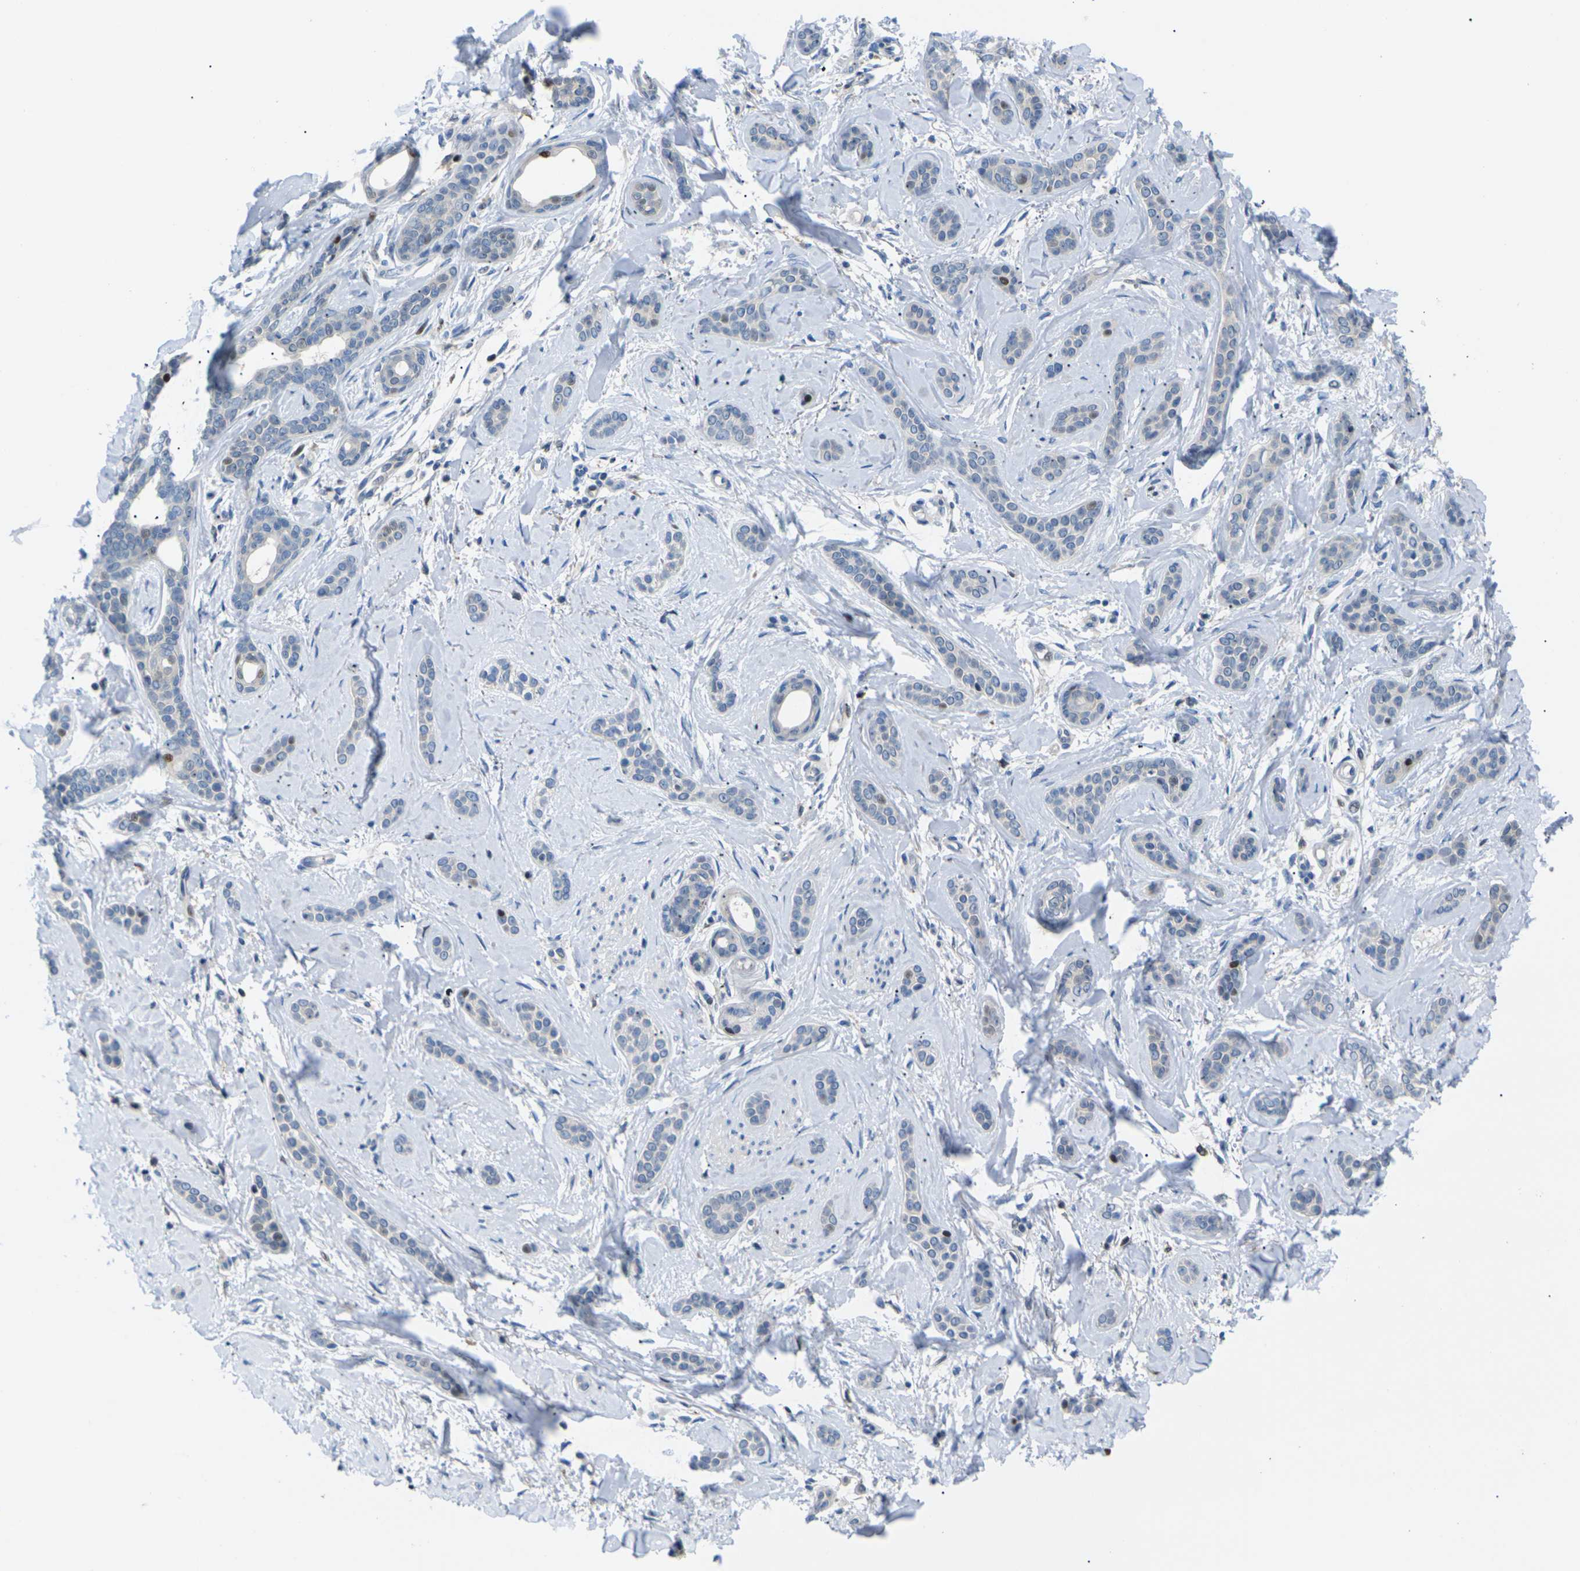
{"staining": {"intensity": "moderate", "quantity": "<25%", "location": "nuclear"}, "tissue": "skin cancer", "cell_type": "Tumor cells", "image_type": "cancer", "snomed": [{"axis": "morphology", "description": "Basal cell carcinoma"}, {"axis": "morphology", "description": "Adnexal tumor, benign"}, {"axis": "topography", "description": "Skin"}], "caption": "Basal cell carcinoma (skin) stained with DAB (3,3'-diaminobenzidine) IHC reveals low levels of moderate nuclear staining in about <25% of tumor cells. The protein of interest is shown in brown color, while the nuclei are stained blue.", "gene": "RPS6KA3", "patient": {"sex": "female", "age": 42}}